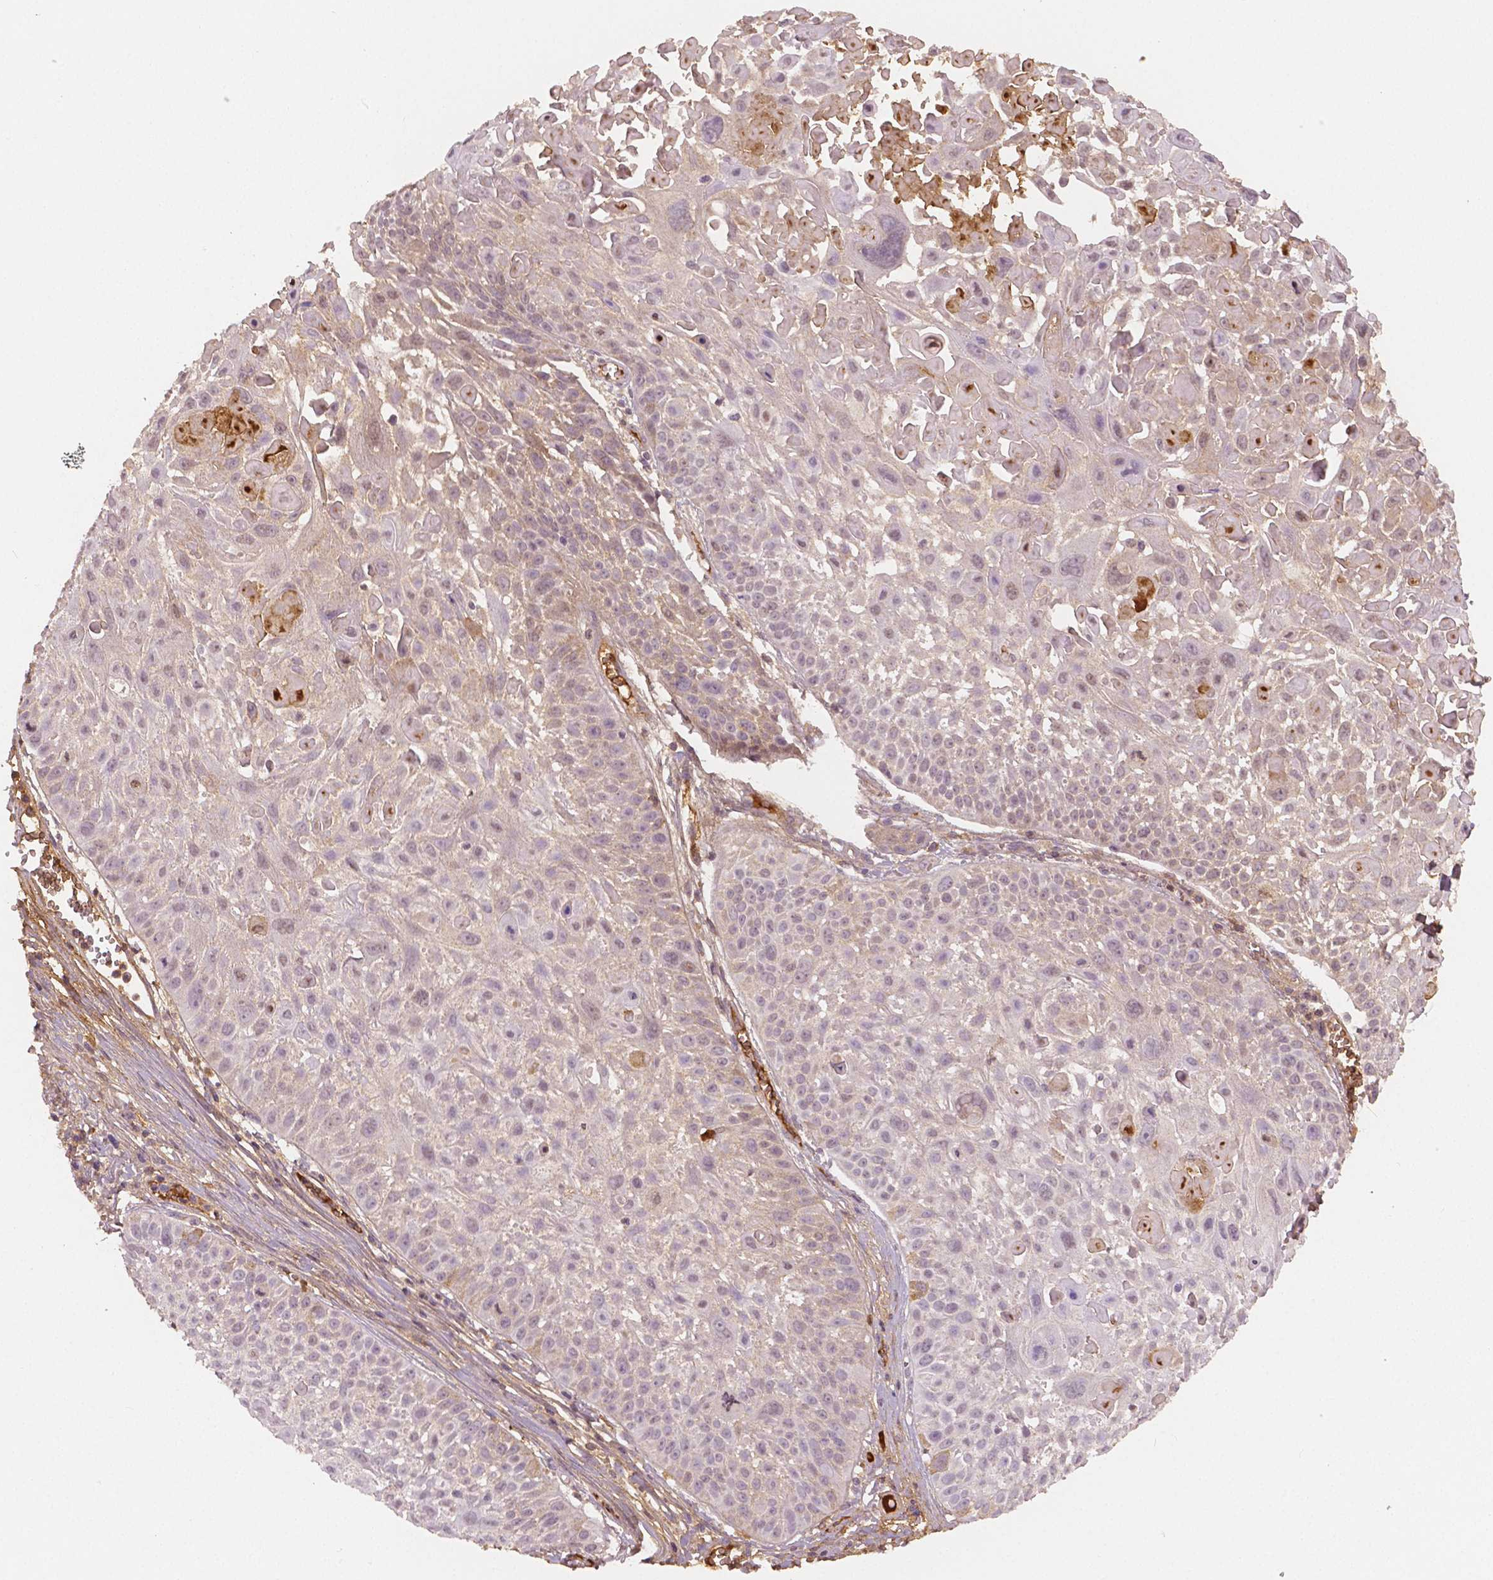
{"staining": {"intensity": "moderate", "quantity": "<25%", "location": "cytoplasmic/membranous"}, "tissue": "skin cancer", "cell_type": "Tumor cells", "image_type": "cancer", "snomed": [{"axis": "morphology", "description": "Squamous cell carcinoma, NOS"}, {"axis": "topography", "description": "Skin"}, {"axis": "topography", "description": "Anal"}], "caption": "High-magnification brightfield microscopy of skin cancer (squamous cell carcinoma) stained with DAB (brown) and counterstained with hematoxylin (blue). tumor cells exhibit moderate cytoplasmic/membranous expression is seen in about<25% of cells.", "gene": "APOA4", "patient": {"sex": "female", "age": 75}}